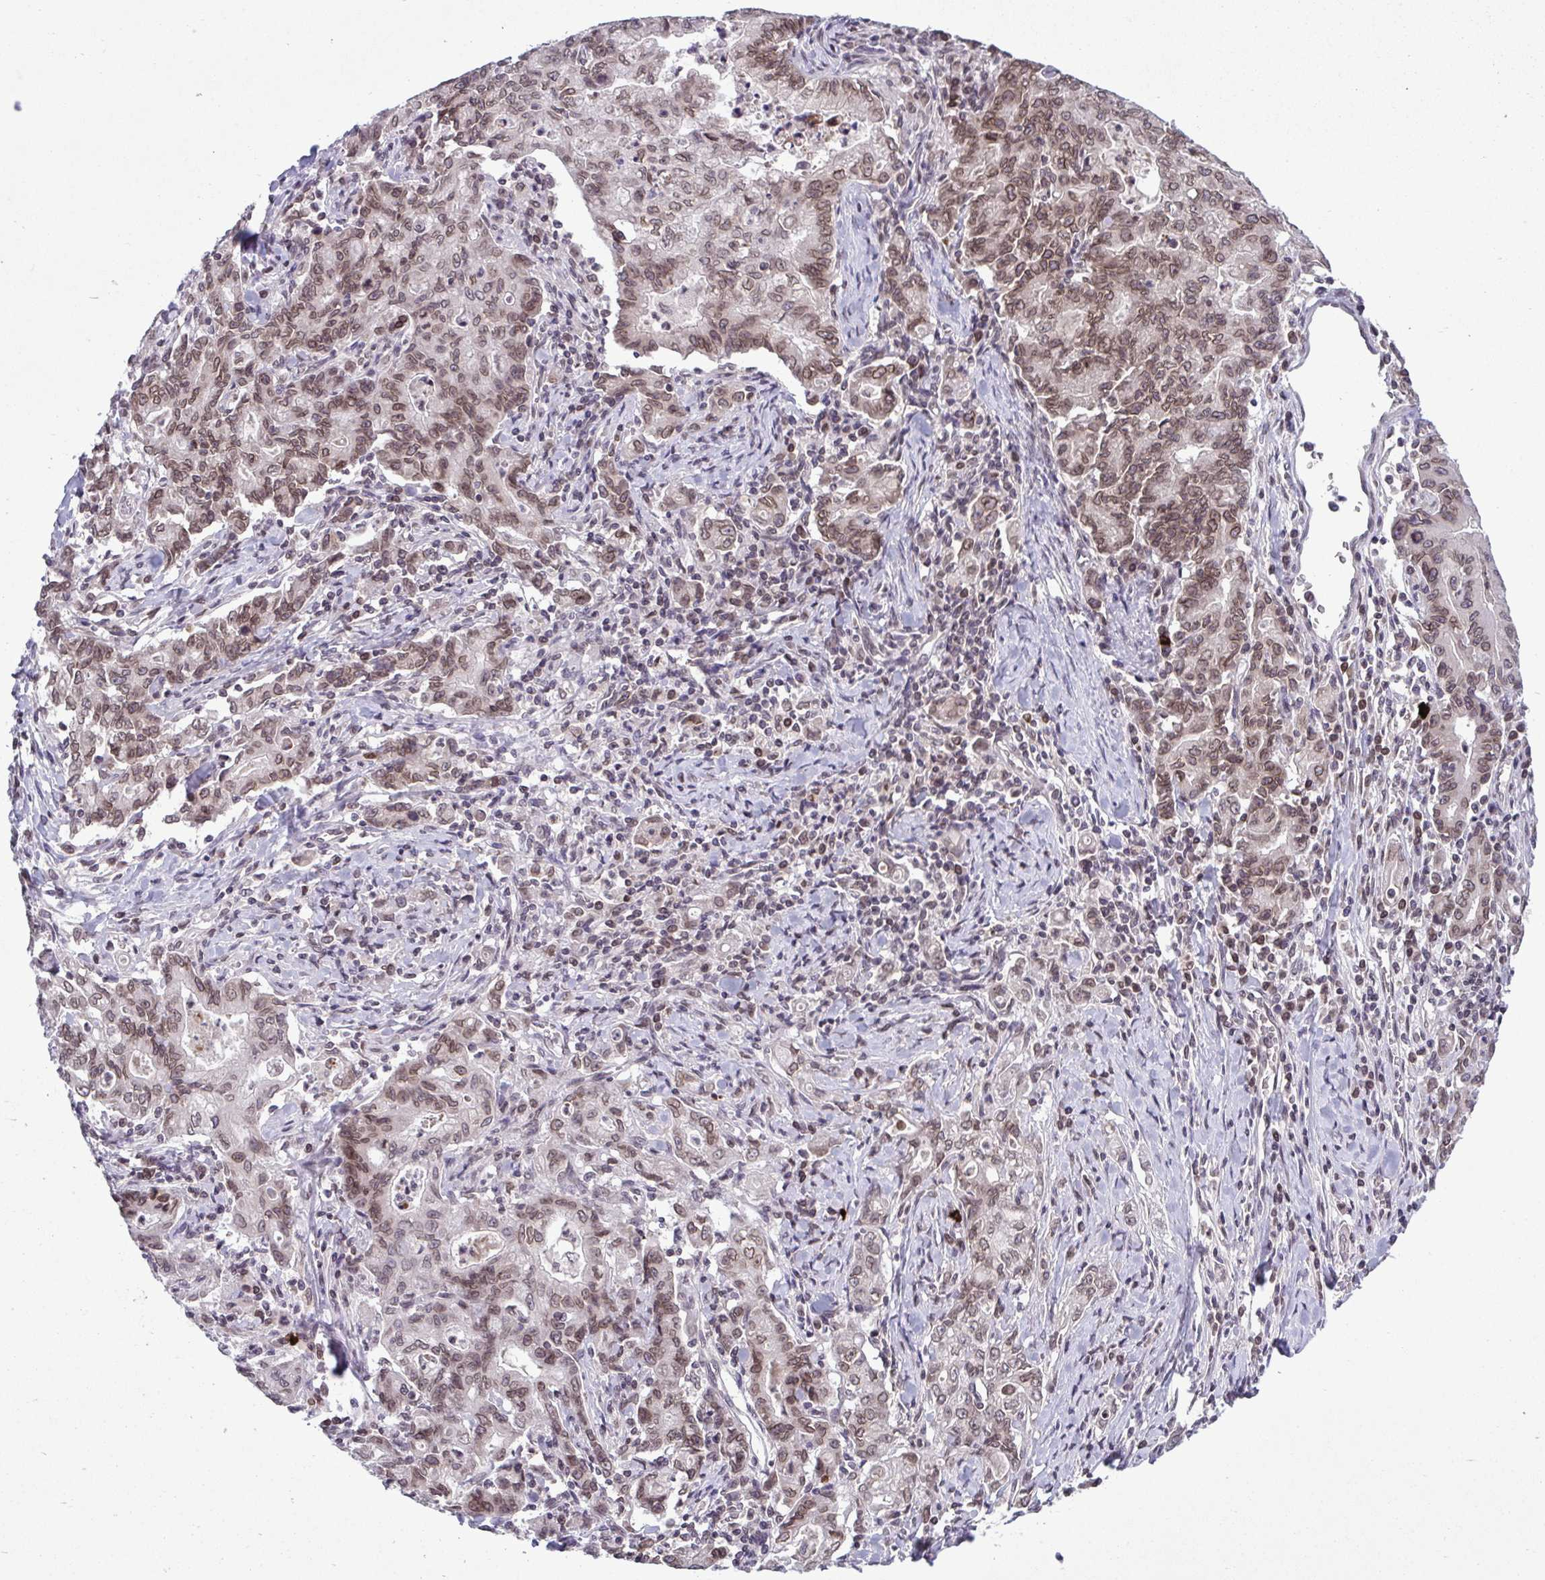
{"staining": {"intensity": "moderate", "quantity": ">75%", "location": "cytoplasmic/membranous,nuclear"}, "tissue": "stomach cancer", "cell_type": "Tumor cells", "image_type": "cancer", "snomed": [{"axis": "morphology", "description": "Adenocarcinoma, NOS"}, {"axis": "topography", "description": "Stomach, upper"}], "caption": "Human stomach adenocarcinoma stained with a protein marker demonstrates moderate staining in tumor cells.", "gene": "RANBP2", "patient": {"sex": "female", "age": 79}}